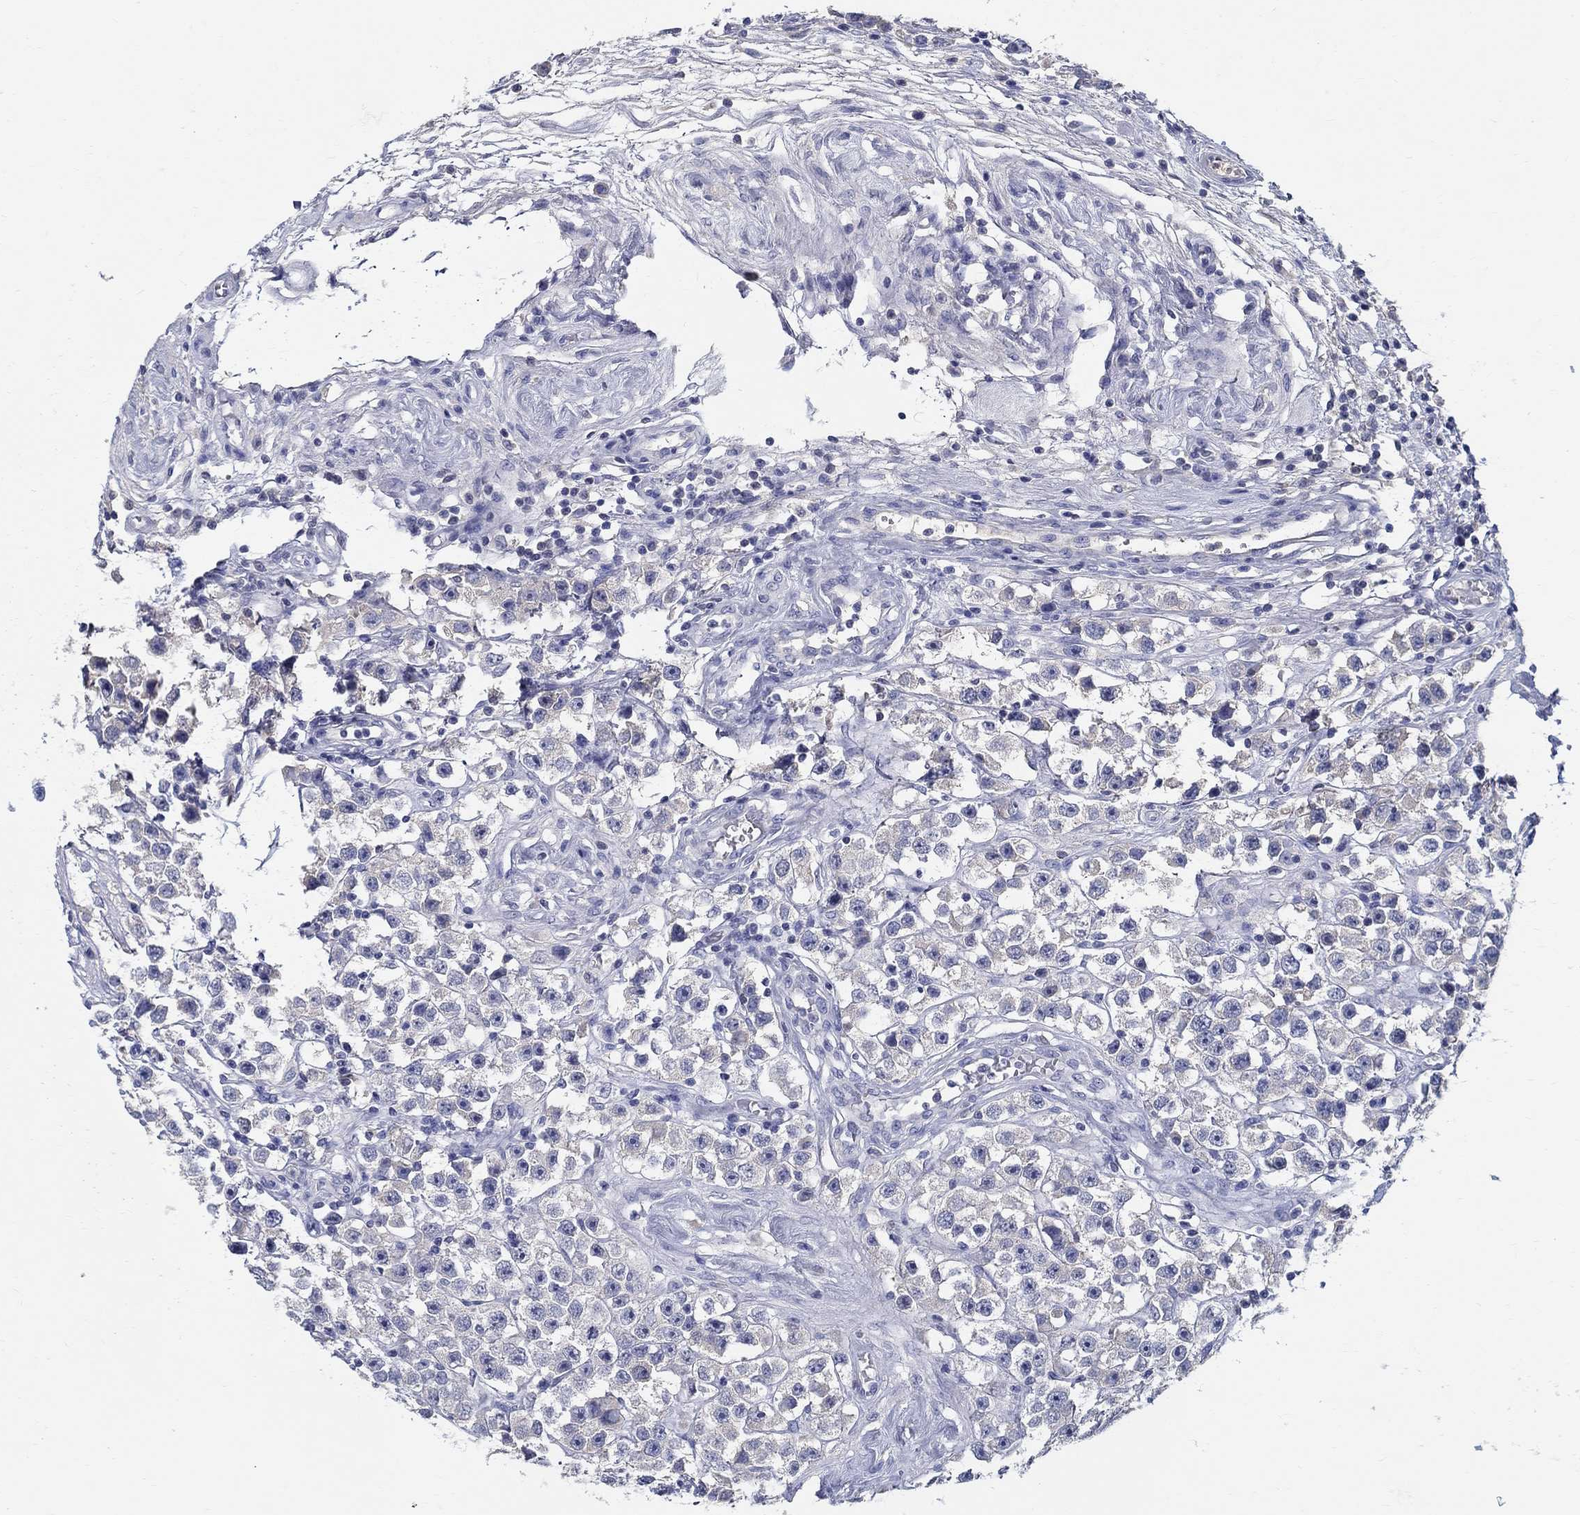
{"staining": {"intensity": "negative", "quantity": "none", "location": "none"}, "tissue": "testis cancer", "cell_type": "Tumor cells", "image_type": "cancer", "snomed": [{"axis": "morphology", "description": "Seminoma, NOS"}, {"axis": "topography", "description": "Testis"}], "caption": "There is no significant expression in tumor cells of seminoma (testis).", "gene": "CRYGD", "patient": {"sex": "male", "age": 45}}